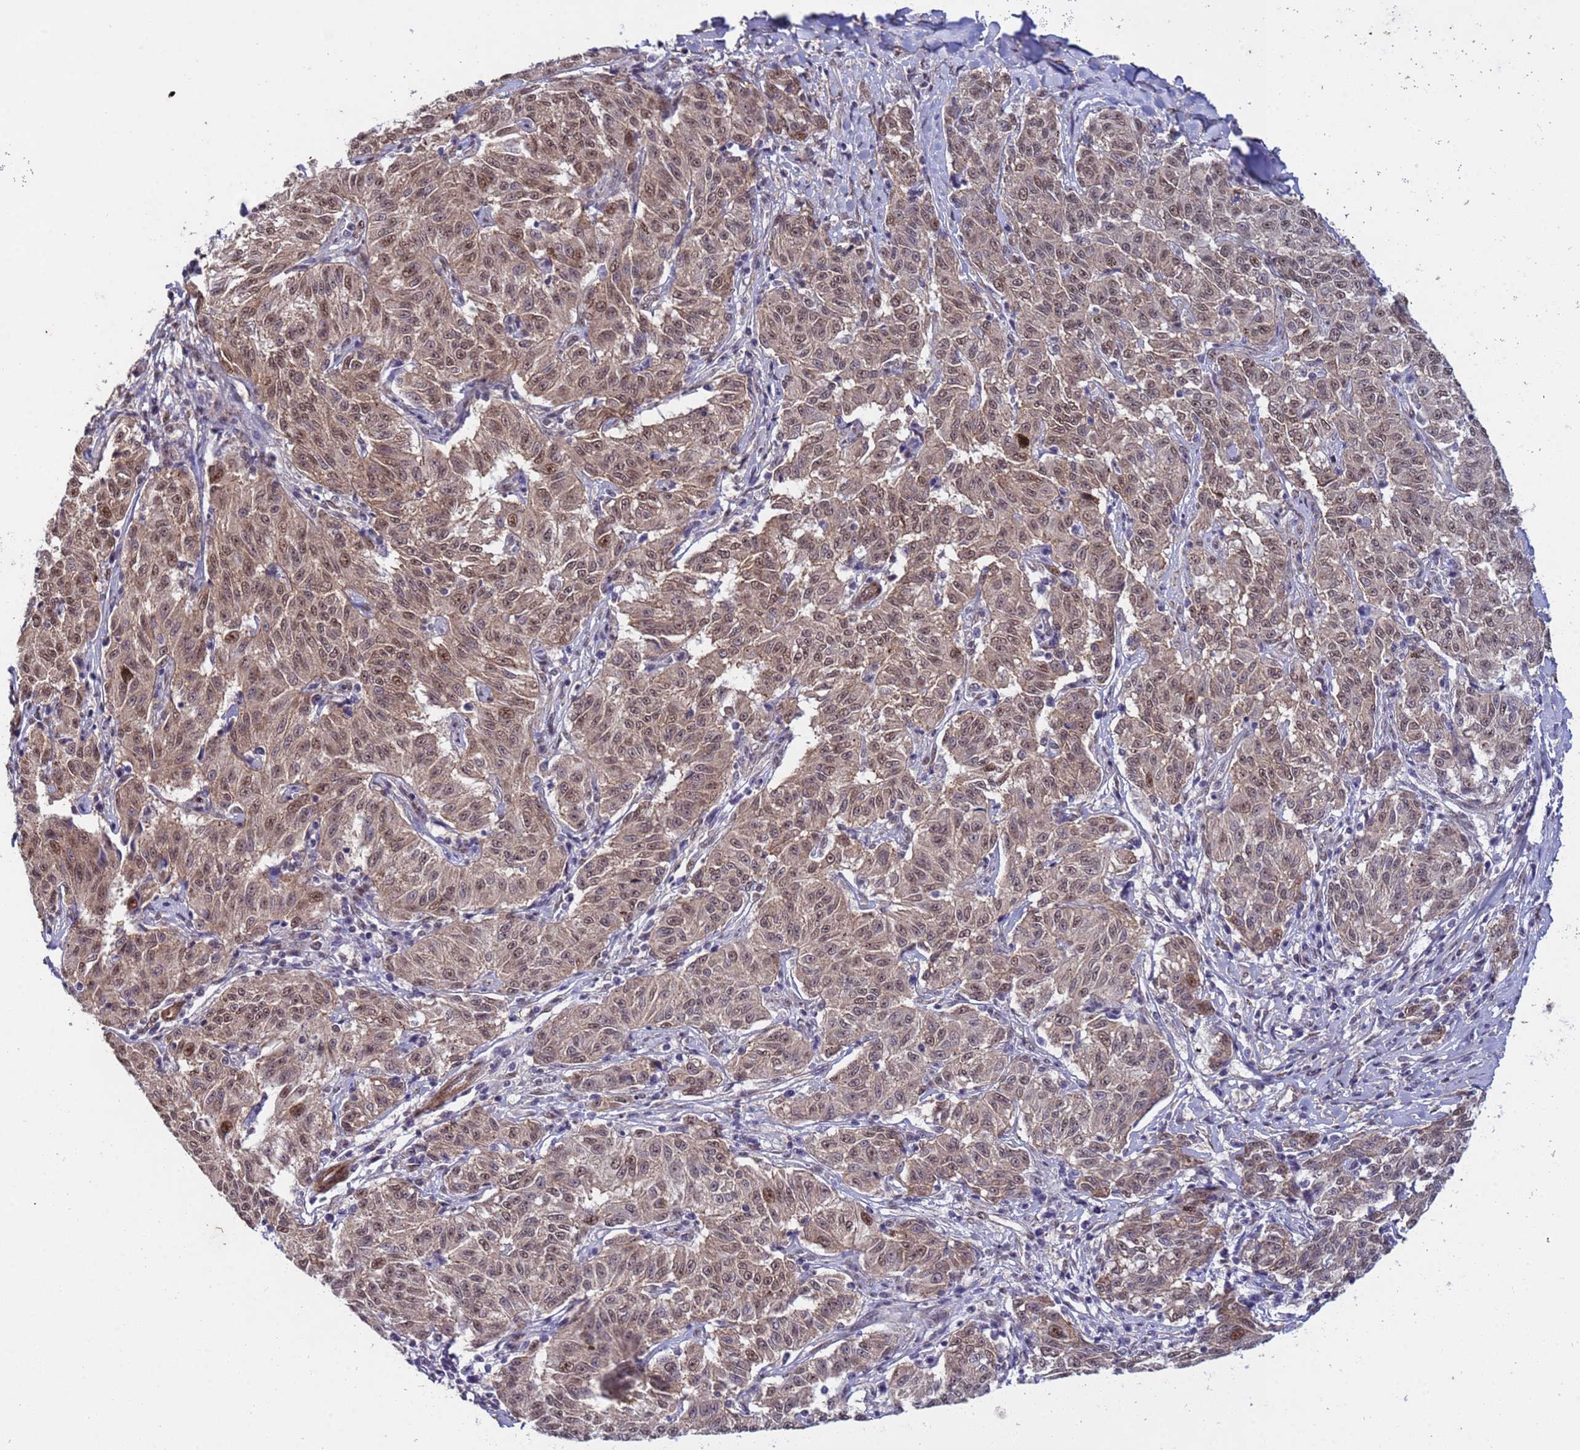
{"staining": {"intensity": "moderate", "quantity": ">75%", "location": "cytoplasmic/membranous,nuclear"}, "tissue": "melanoma", "cell_type": "Tumor cells", "image_type": "cancer", "snomed": [{"axis": "morphology", "description": "Malignant melanoma, NOS"}, {"axis": "topography", "description": "Skin"}], "caption": "High-magnification brightfield microscopy of malignant melanoma stained with DAB (brown) and counterstained with hematoxylin (blue). tumor cells exhibit moderate cytoplasmic/membranous and nuclear positivity is appreciated in about>75% of cells. Immunohistochemistry (ihc) stains the protein of interest in brown and the nuclei are stained blue.", "gene": "TRIP6", "patient": {"sex": "female", "age": 72}}